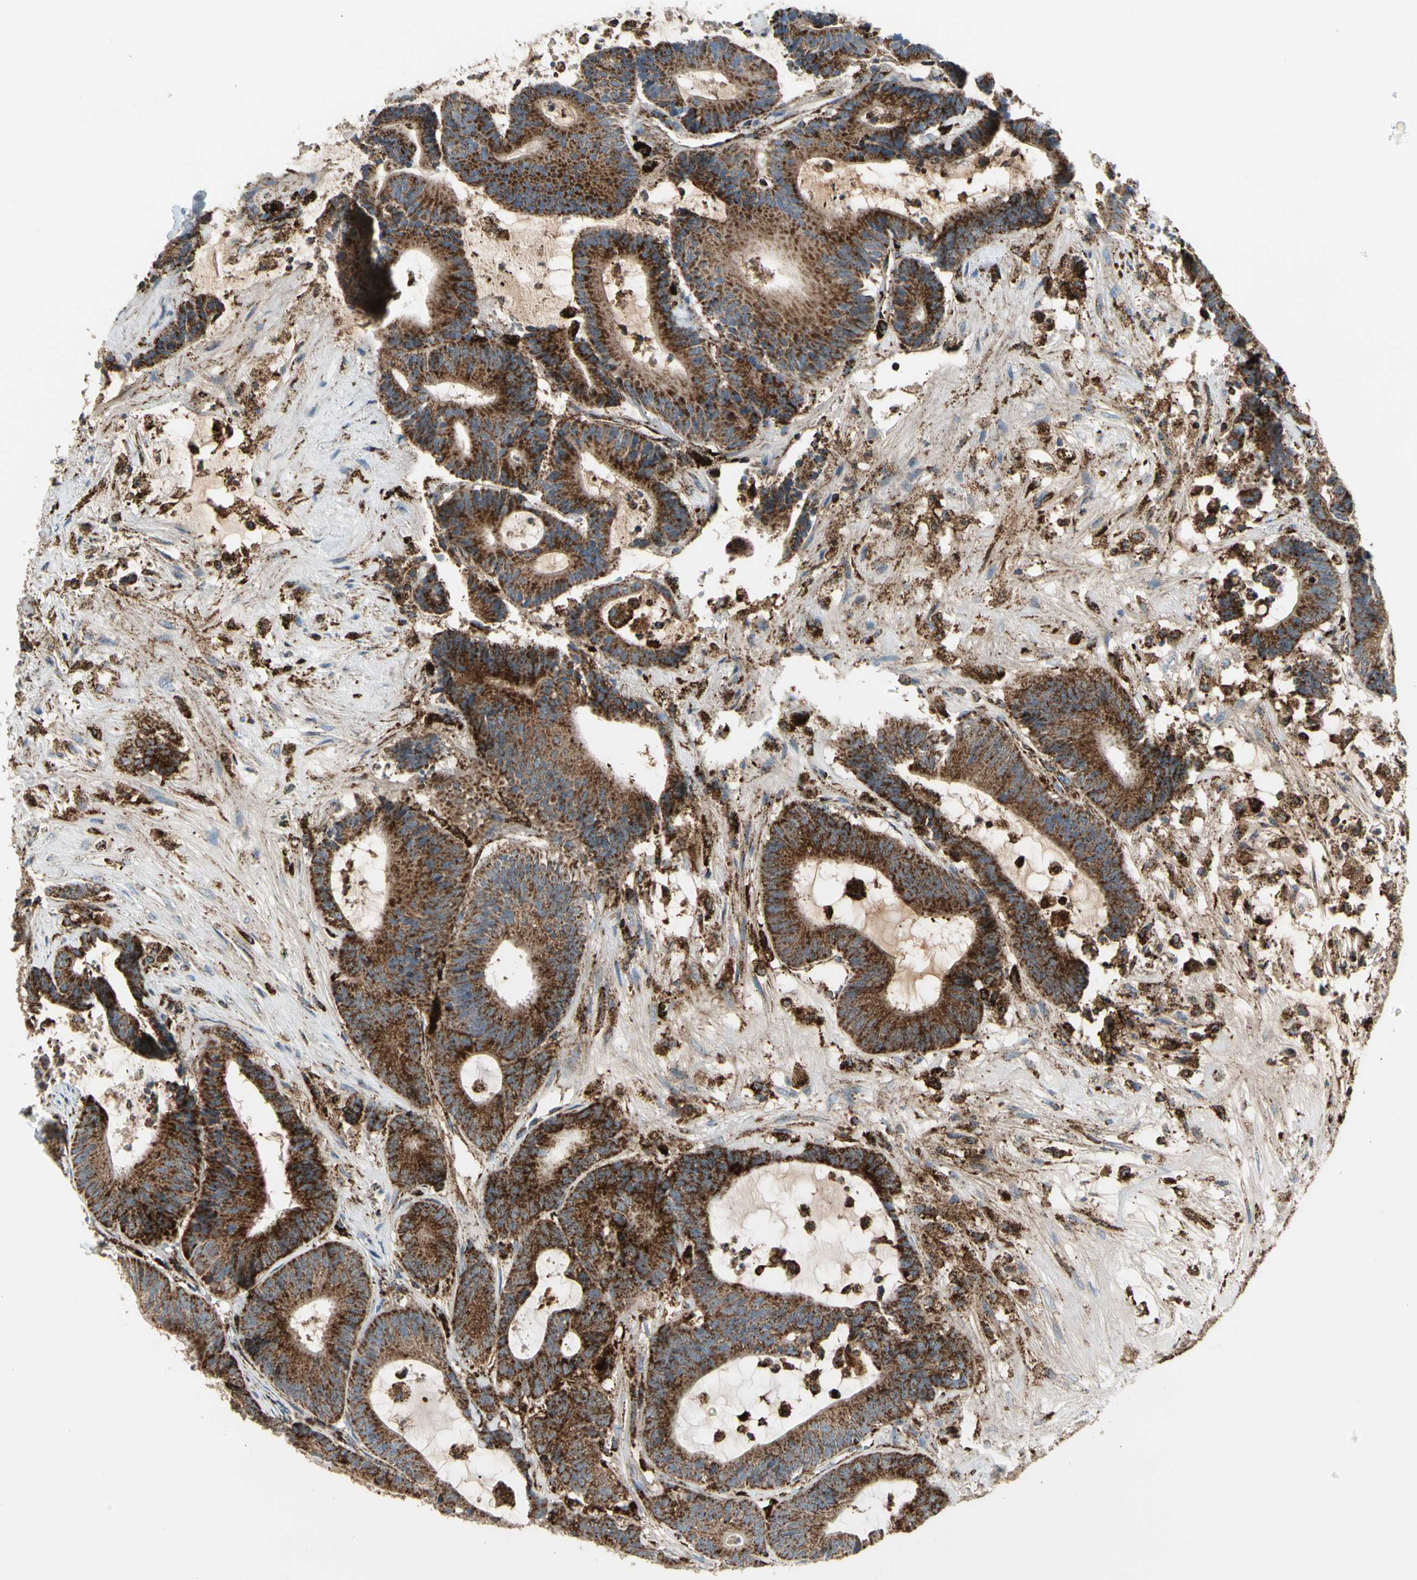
{"staining": {"intensity": "strong", "quantity": ">75%", "location": "cytoplasmic/membranous"}, "tissue": "colorectal cancer", "cell_type": "Tumor cells", "image_type": "cancer", "snomed": [{"axis": "morphology", "description": "Adenocarcinoma, NOS"}, {"axis": "topography", "description": "Colon"}], "caption": "Brown immunohistochemical staining in colorectal adenocarcinoma demonstrates strong cytoplasmic/membranous positivity in about >75% of tumor cells. (DAB (3,3'-diaminobenzidine) IHC, brown staining for protein, blue staining for nuclei).", "gene": "ME2", "patient": {"sex": "female", "age": 84}}